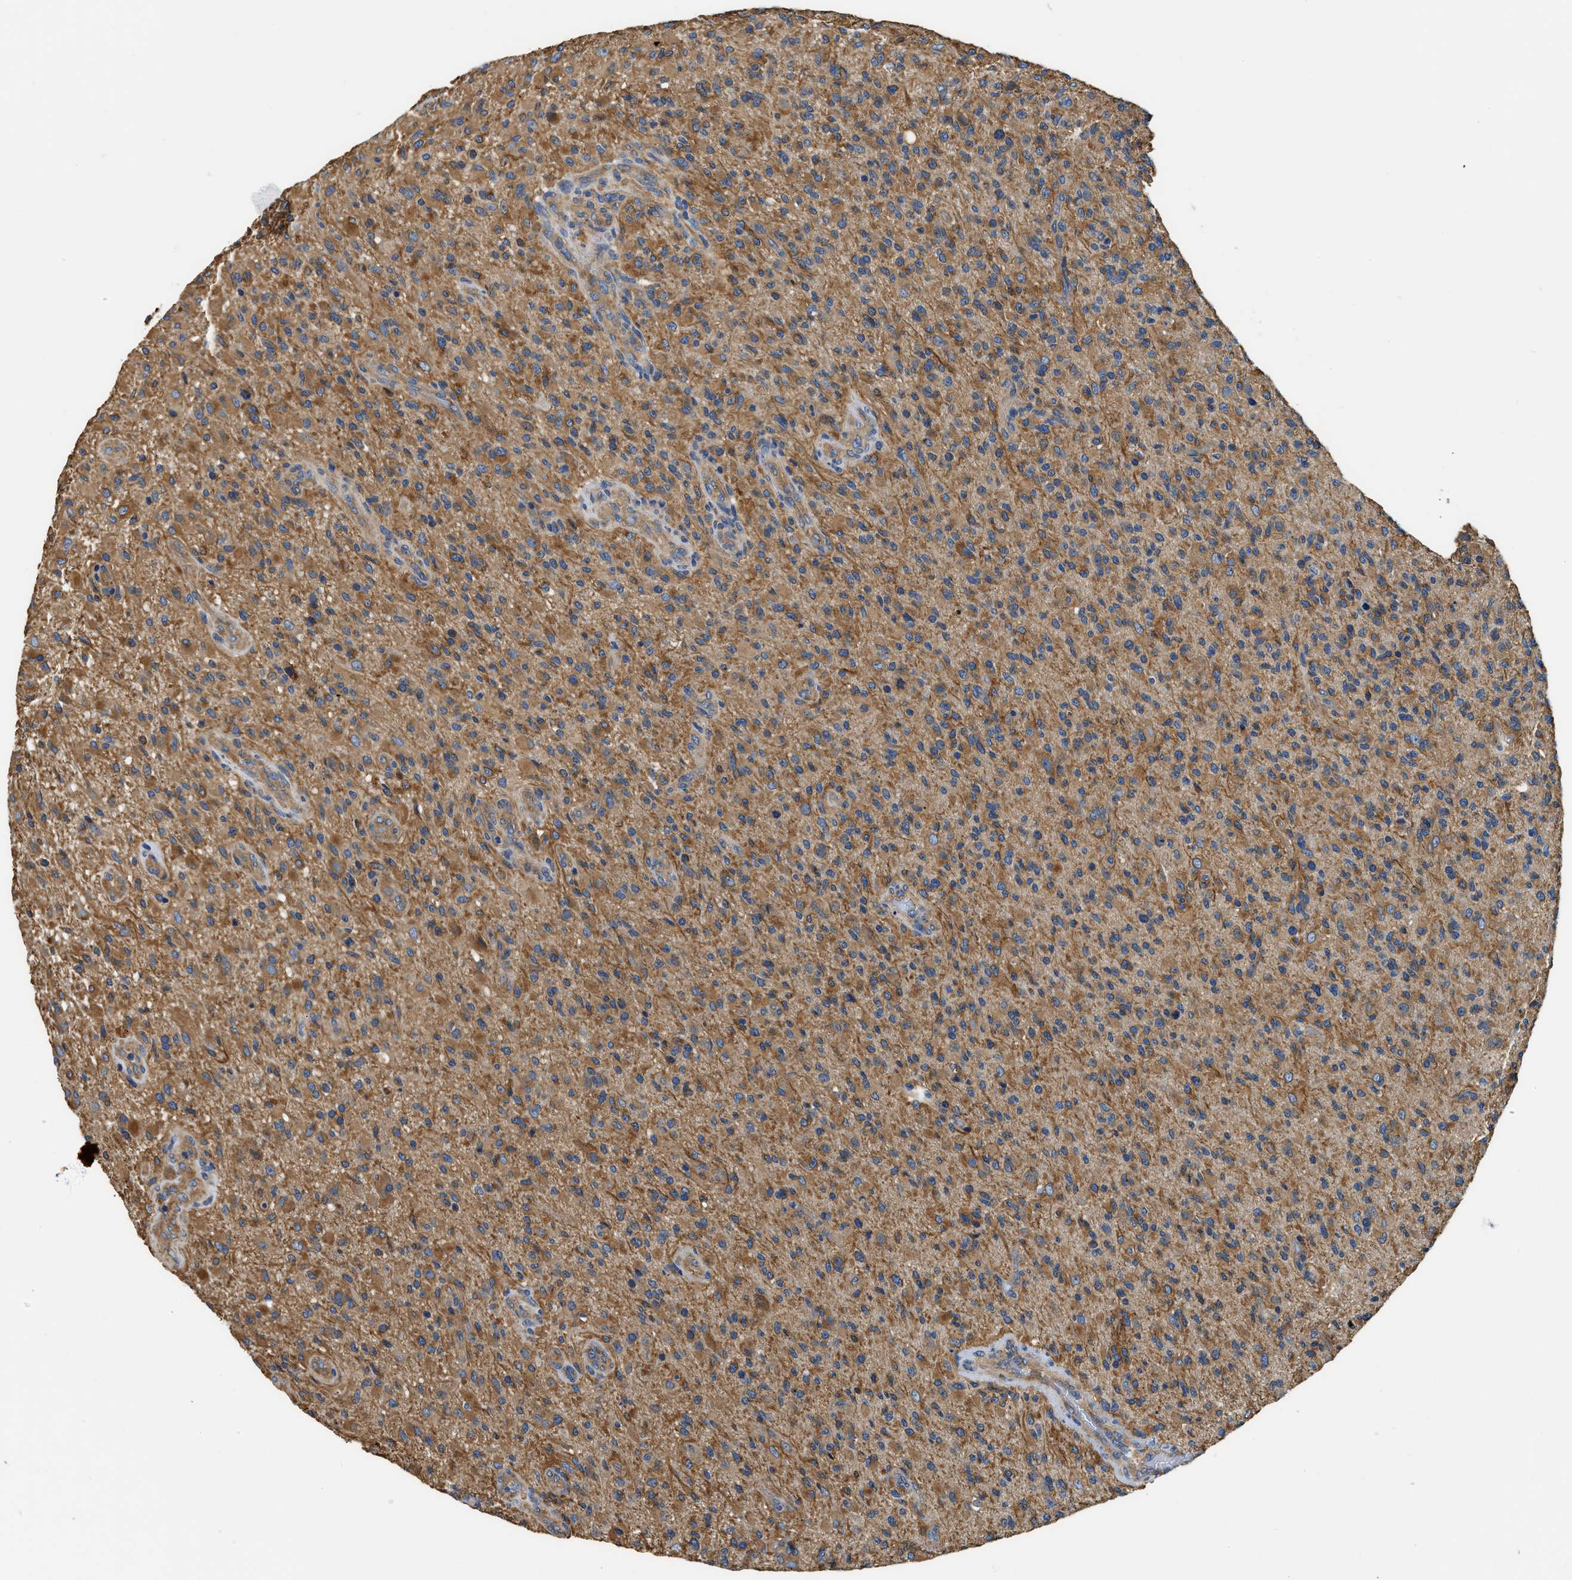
{"staining": {"intensity": "moderate", "quantity": ">75%", "location": "cytoplasmic/membranous"}, "tissue": "glioma", "cell_type": "Tumor cells", "image_type": "cancer", "snomed": [{"axis": "morphology", "description": "Glioma, malignant, High grade"}, {"axis": "topography", "description": "Brain"}], "caption": "An immunohistochemistry (IHC) image of neoplastic tissue is shown. Protein staining in brown shows moderate cytoplasmic/membranous positivity in glioma within tumor cells.", "gene": "CSDE1", "patient": {"sex": "male", "age": 71}}